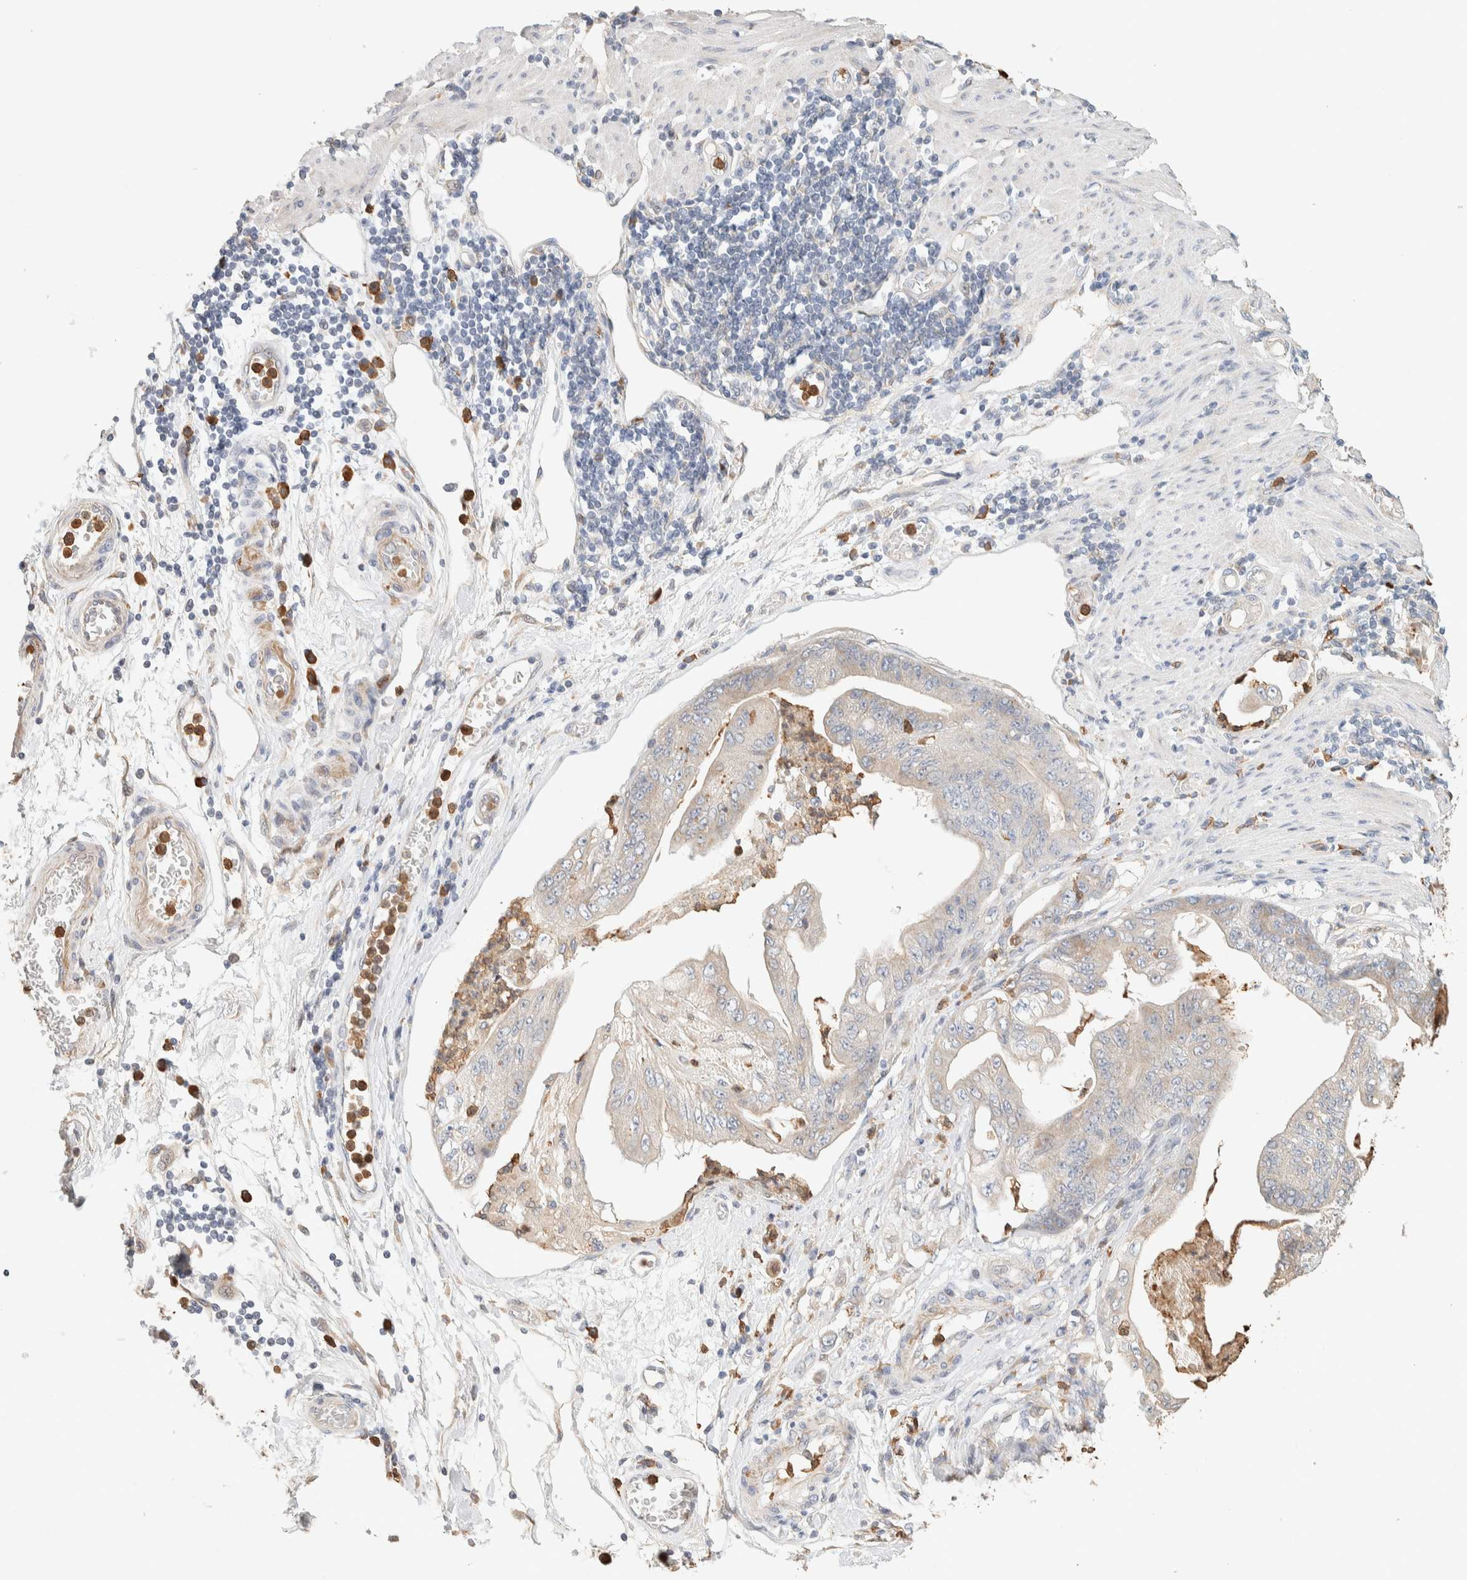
{"staining": {"intensity": "weak", "quantity": "25%-75%", "location": "cytoplasmic/membranous"}, "tissue": "stomach cancer", "cell_type": "Tumor cells", "image_type": "cancer", "snomed": [{"axis": "morphology", "description": "Adenocarcinoma, NOS"}, {"axis": "topography", "description": "Stomach"}], "caption": "Protein staining of adenocarcinoma (stomach) tissue reveals weak cytoplasmic/membranous positivity in approximately 25%-75% of tumor cells. (DAB (3,3'-diaminobenzidine) IHC, brown staining for protein, blue staining for nuclei).", "gene": "TTC3", "patient": {"sex": "female", "age": 73}}